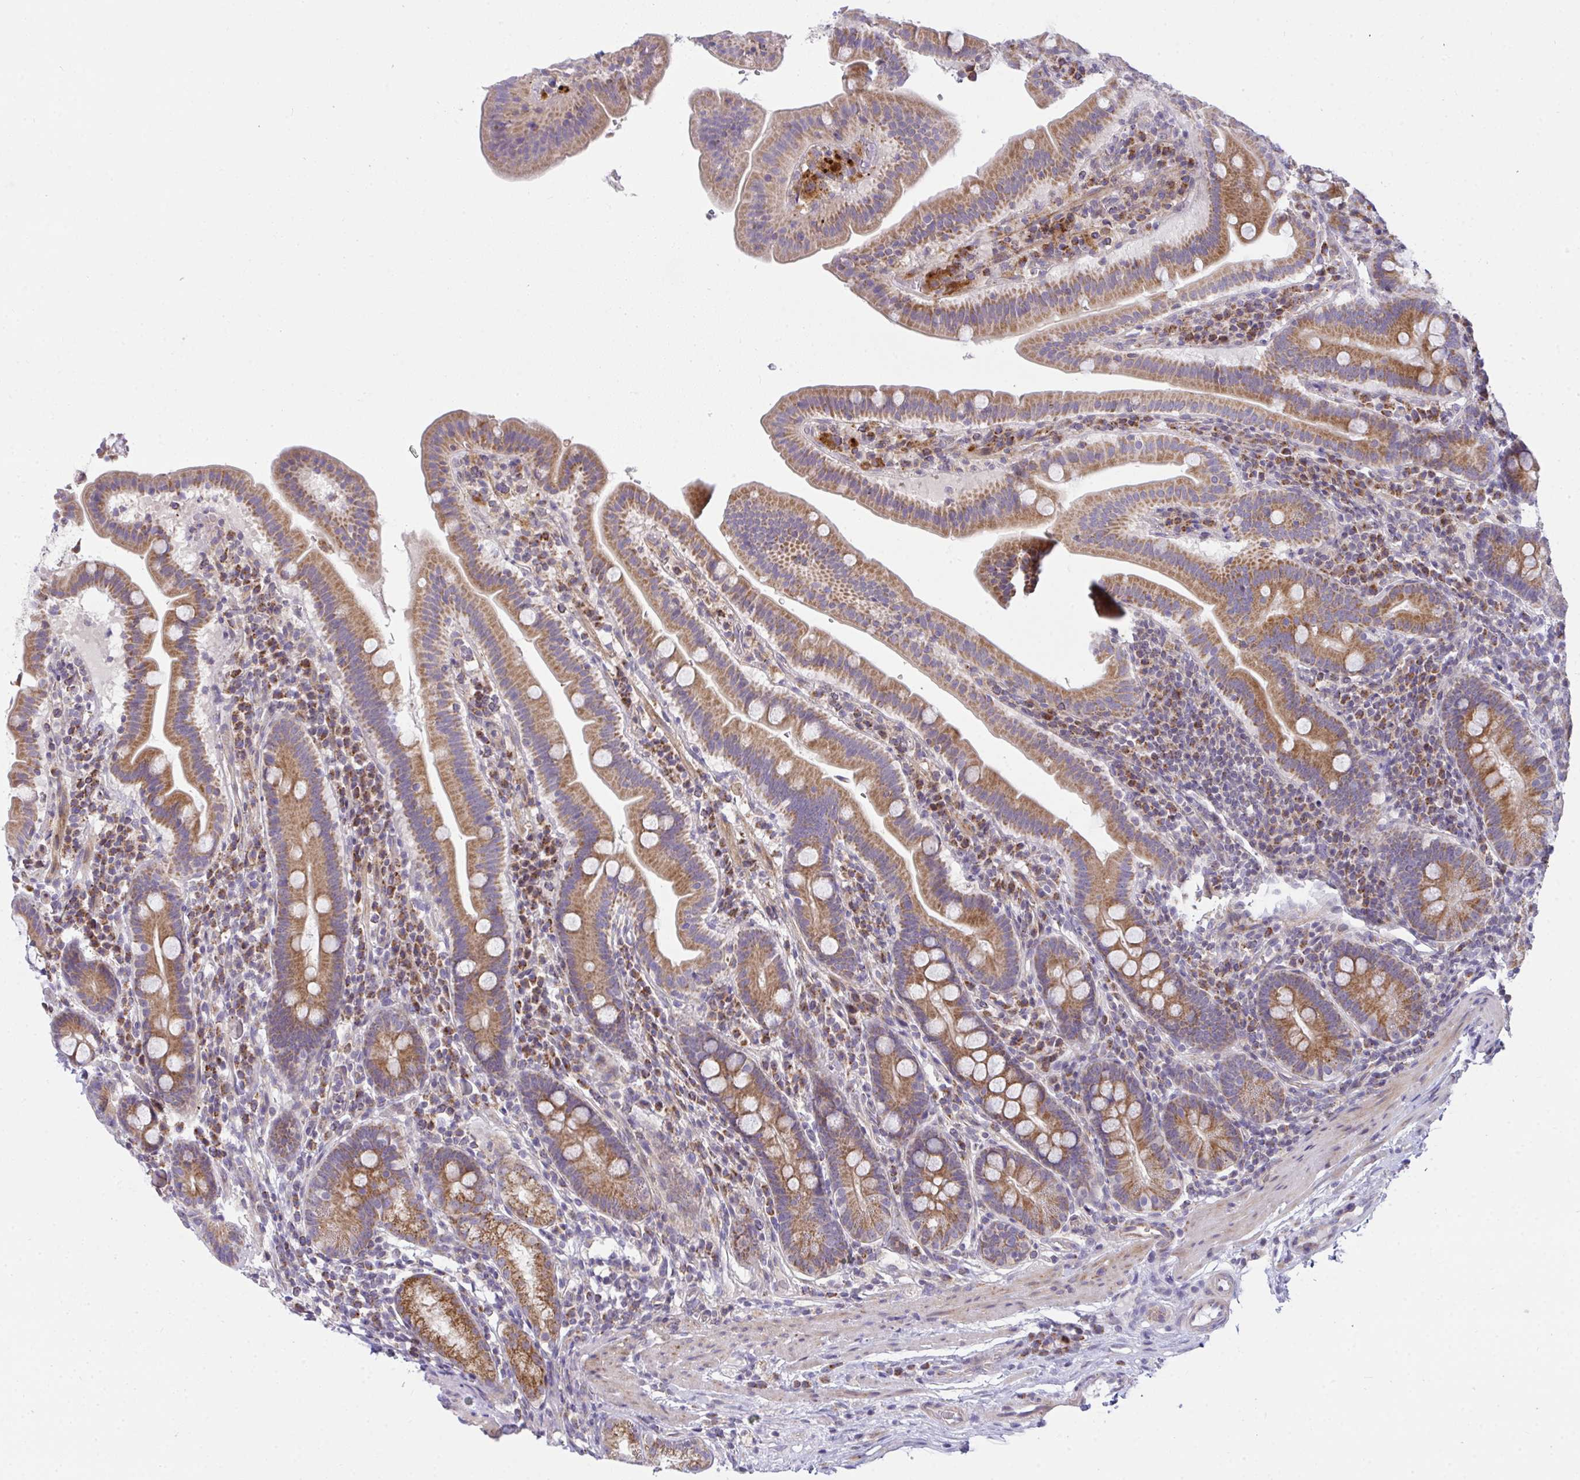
{"staining": {"intensity": "strong", "quantity": ">75%", "location": "cytoplasmic/membranous"}, "tissue": "small intestine", "cell_type": "Glandular cells", "image_type": "normal", "snomed": [{"axis": "morphology", "description": "Normal tissue, NOS"}, {"axis": "topography", "description": "Small intestine"}], "caption": "Small intestine stained with a brown dye exhibits strong cytoplasmic/membranous positive positivity in approximately >75% of glandular cells.", "gene": "SRRM4", "patient": {"sex": "male", "age": 26}}